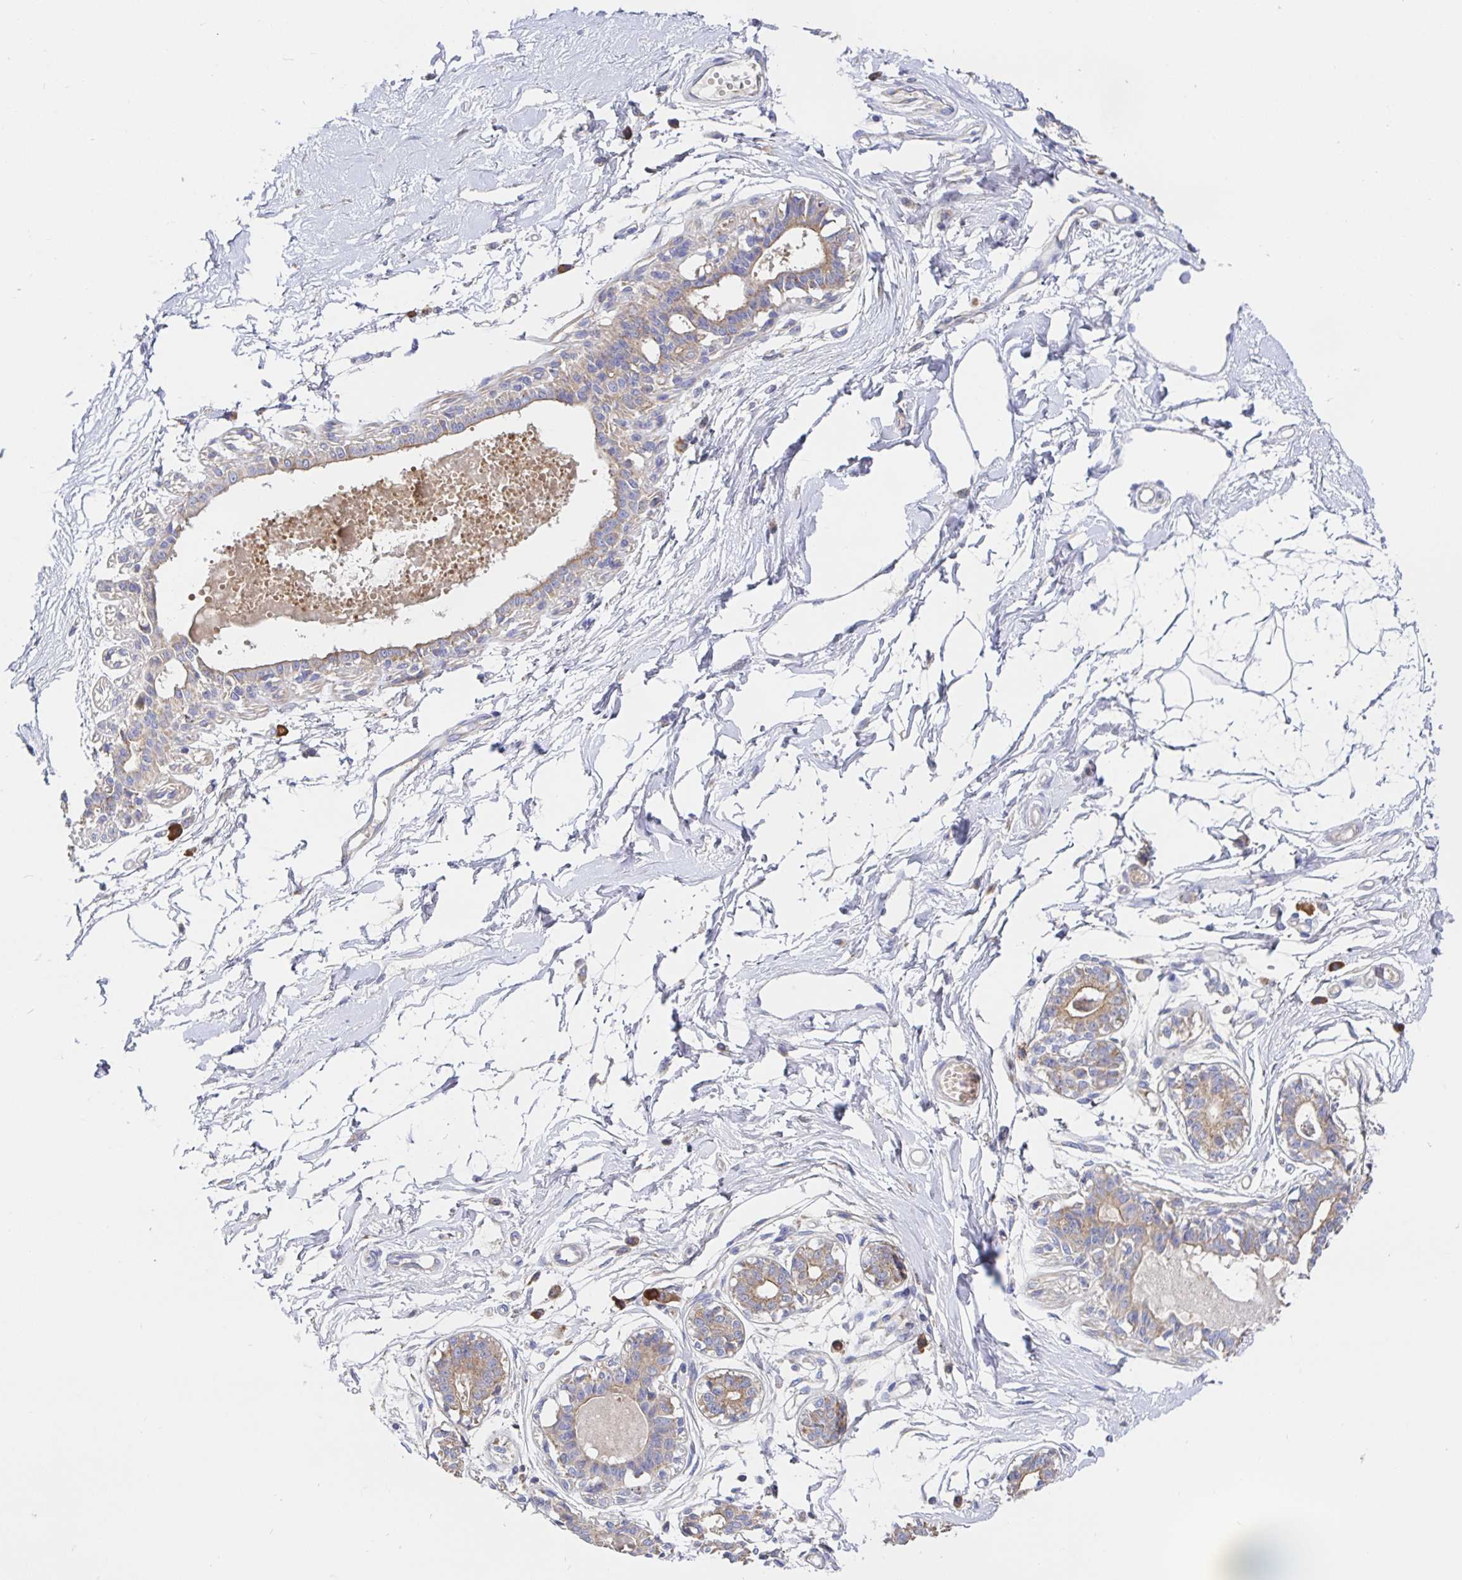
{"staining": {"intensity": "negative", "quantity": "none", "location": "none"}, "tissue": "breast", "cell_type": "Adipocytes", "image_type": "normal", "snomed": [{"axis": "morphology", "description": "Normal tissue, NOS"}, {"axis": "topography", "description": "Breast"}], "caption": "Human breast stained for a protein using IHC exhibits no positivity in adipocytes.", "gene": "PRDX3", "patient": {"sex": "female", "age": 45}}